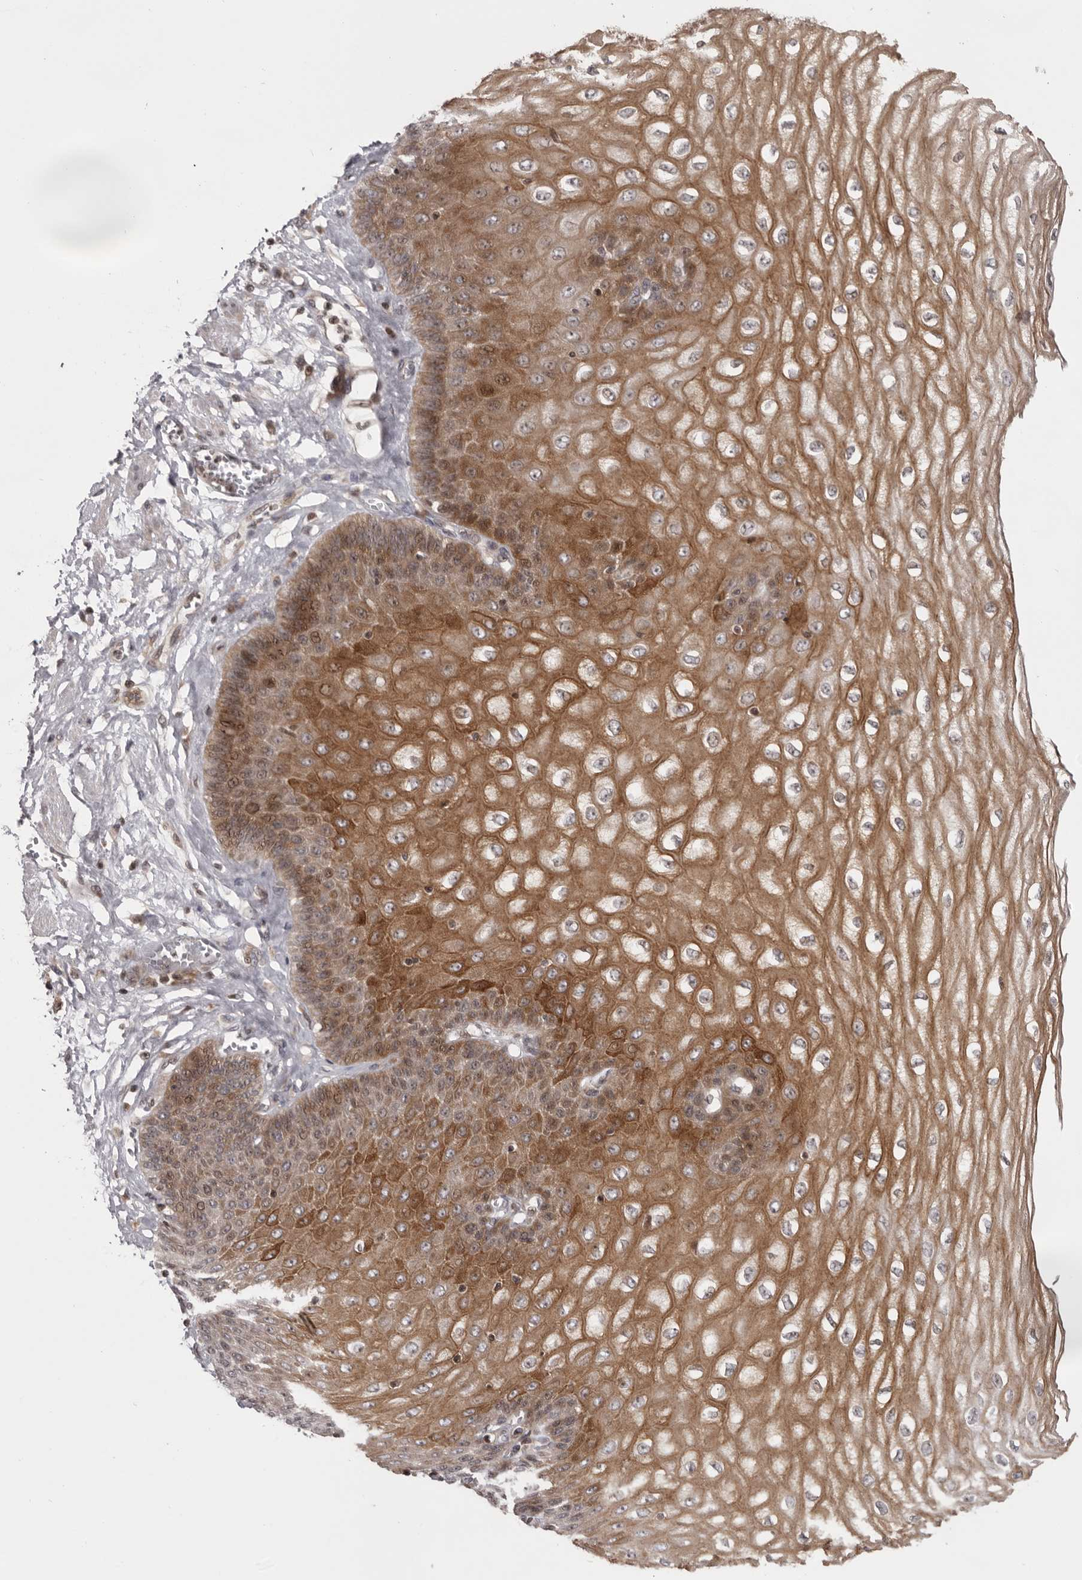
{"staining": {"intensity": "strong", "quantity": ">75%", "location": "cytoplasmic/membranous,nuclear"}, "tissue": "esophagus", "cell_type": "Squamous epithelial cells", "image_type": "normal", "snomed": [{"axis": "morphology", "description": "Normal tissue, NOS"}, {"axis": "topography", "description": "Esophagus"}], "caption": "A high-resolution photomicrograph shows IHC staining of benign esophagus, which displays strong cytoplasmic/membranous,nuclear expression in about >75% of squamous epithelial cells. The protein of interest is stained brown, and the nuclei are stained in blue (DAB (3,3'-diaminobenzidine) IHC with brightfield microscopy, high magnification).", "gene": "AZIN1", "patient": {"sex": "male", "age": 60}}